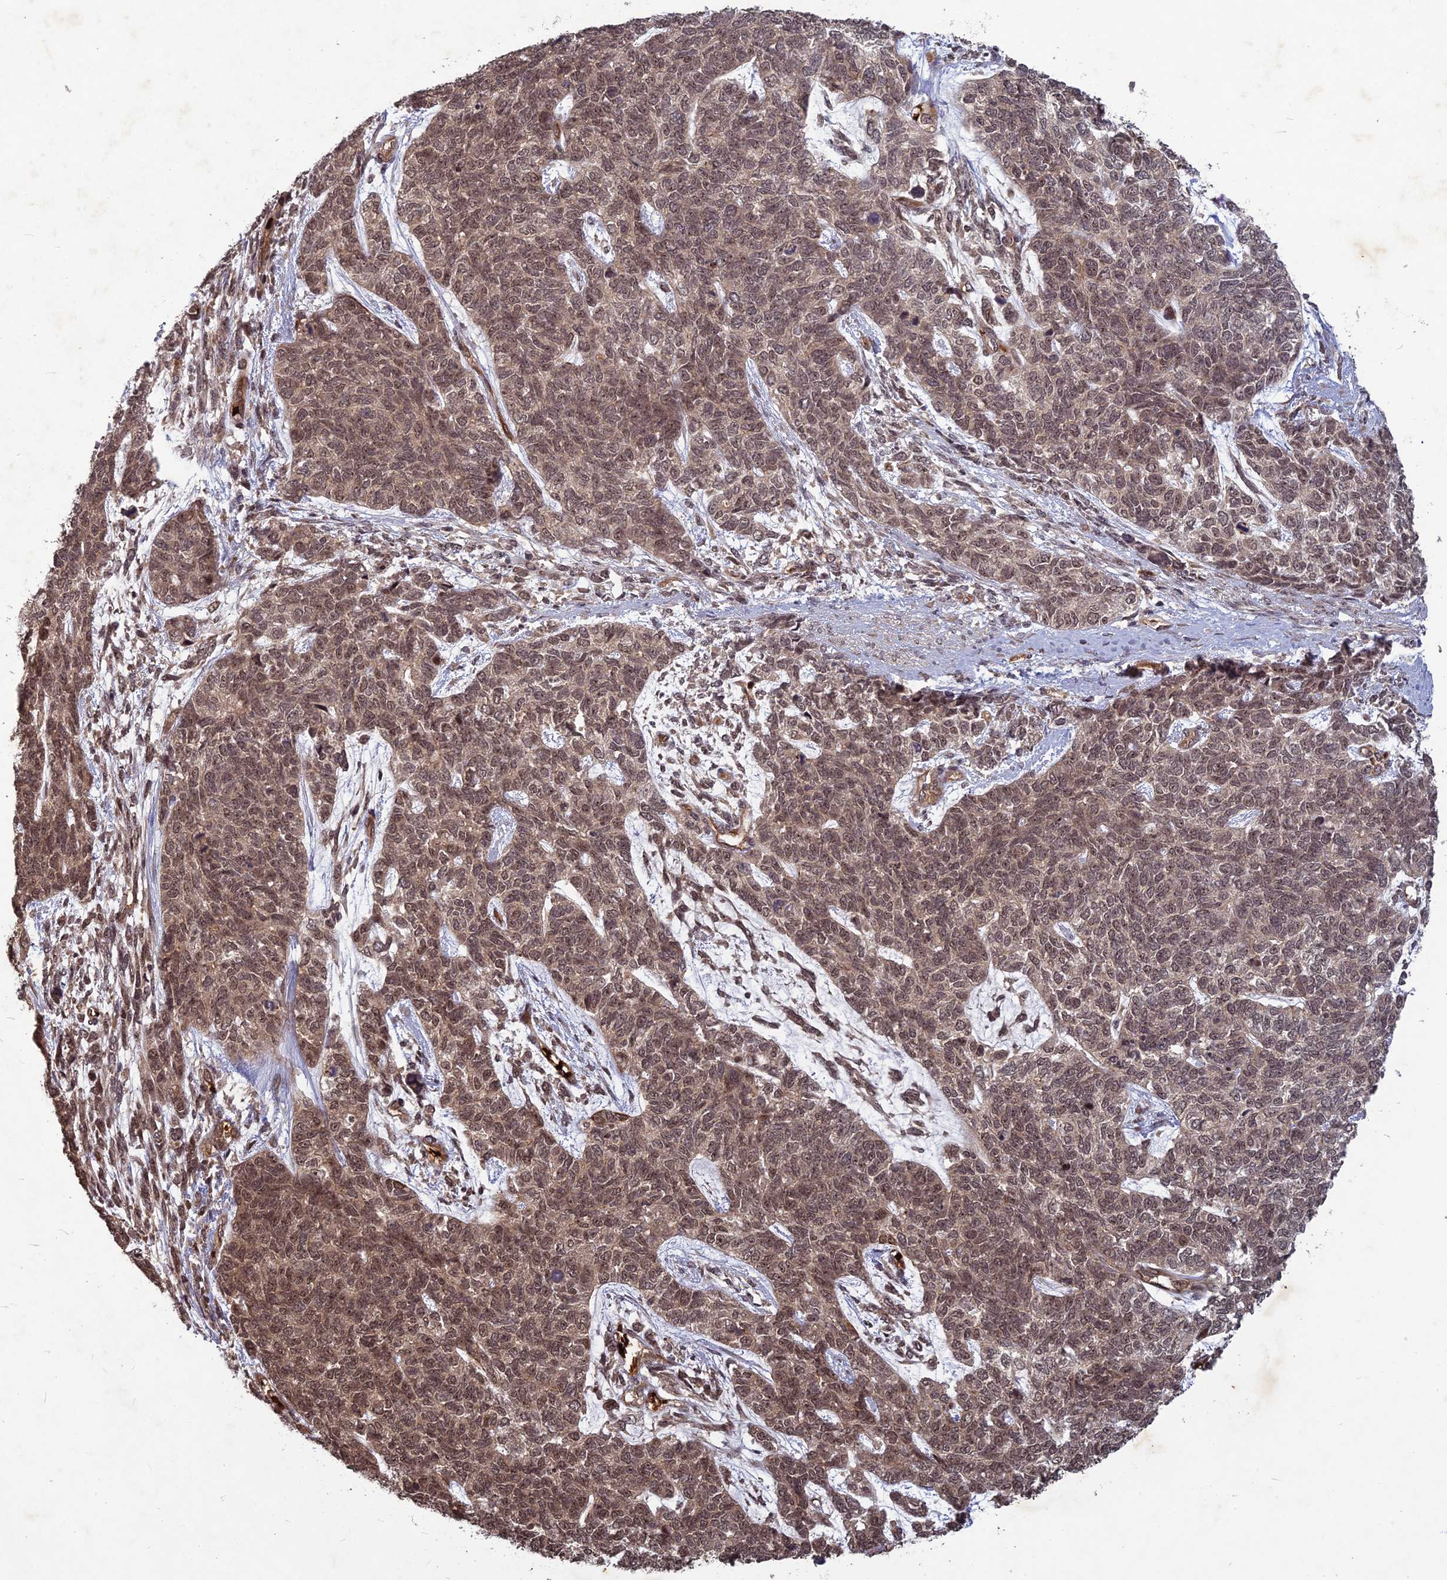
{"staining": {"intensity": "moderate", "quantity": ">75%", "location": "cytoplasmic/membranous,nuclear"}, "tissue": "cervical cancer", "cell_type": "Tumor cells", "image_type": "cancer", "snomed": [{"axis": "morphology", "description": "Squamous cell carcinoma, NOS"}, {"axis": "topography", "description": "Cervix"}], "caption": "Protein analysis of cervical squamous cell carcinoma tissue exhibits moderate cytoplasmic/membranous and nuclear staining in approximately >75% of tumor cells. Nuclei are stained in blue.", "gene": "SRMS", "patient": {"sex": "female", "age": 63}}